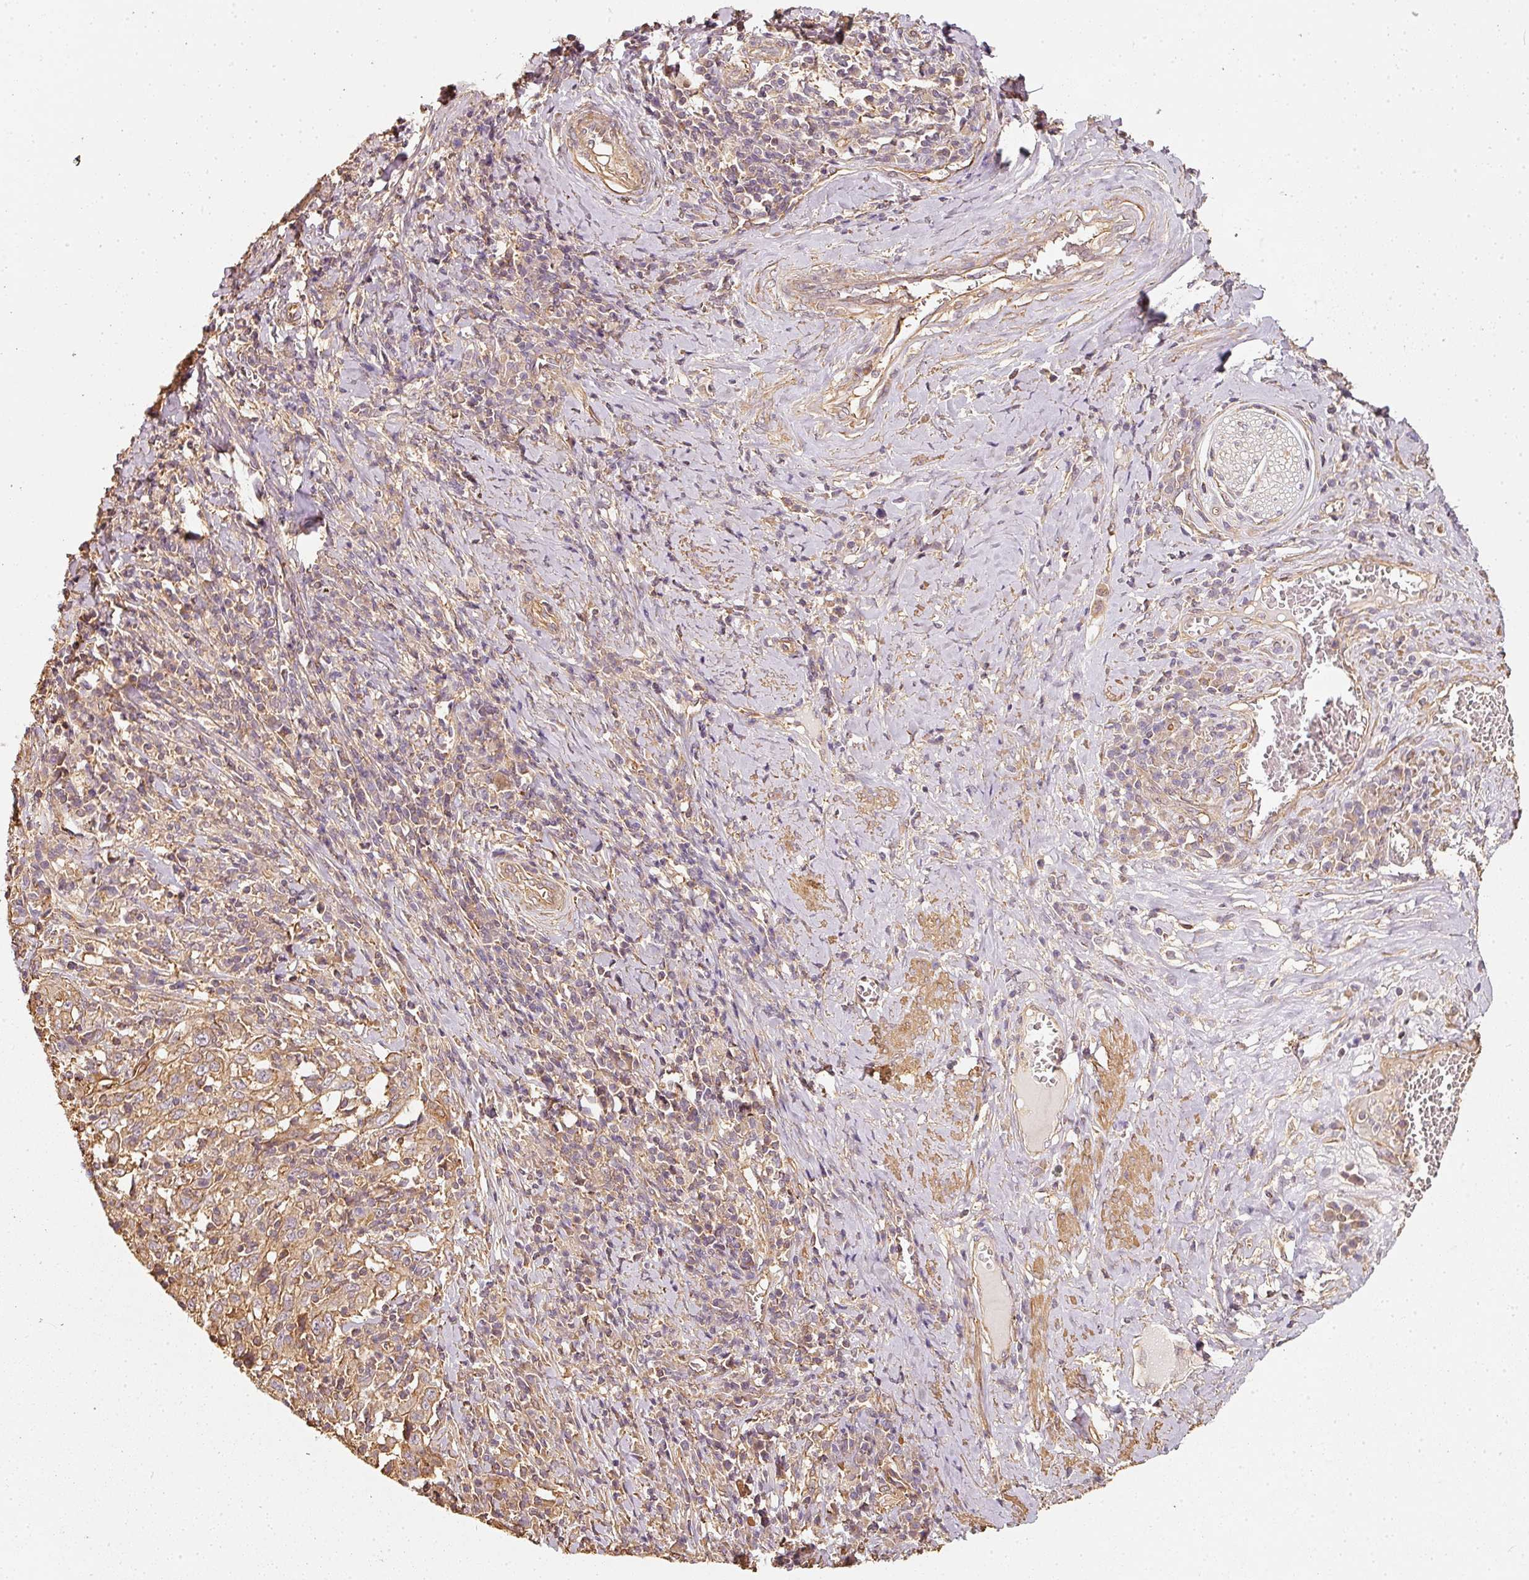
{"staining": {"intensity": "weak", "quantity": ">75%", "location": "cytoplasmic/membranous"}, "tissue": "cervical cancer", "cell_type": "Tumor cells", "image_type": "cancer", "snomed": [{"axis": "morphology", "description": "Squamous cell carcinoma, NOS"}, {"axis": "topography", "description": "Cervix"}], "caption": "High-magnification brightfield microscopy of squamous cell carcinoma (cervical) stained with DAB (brown) and counterstained with hematoxylin (blue). tumor cells exhibit weak cytoplasmic/membranous positivity is appreciated in approximately>75% of cells.", "gene": "CEP95", "patient": {"sex": "female", "age": 46}}